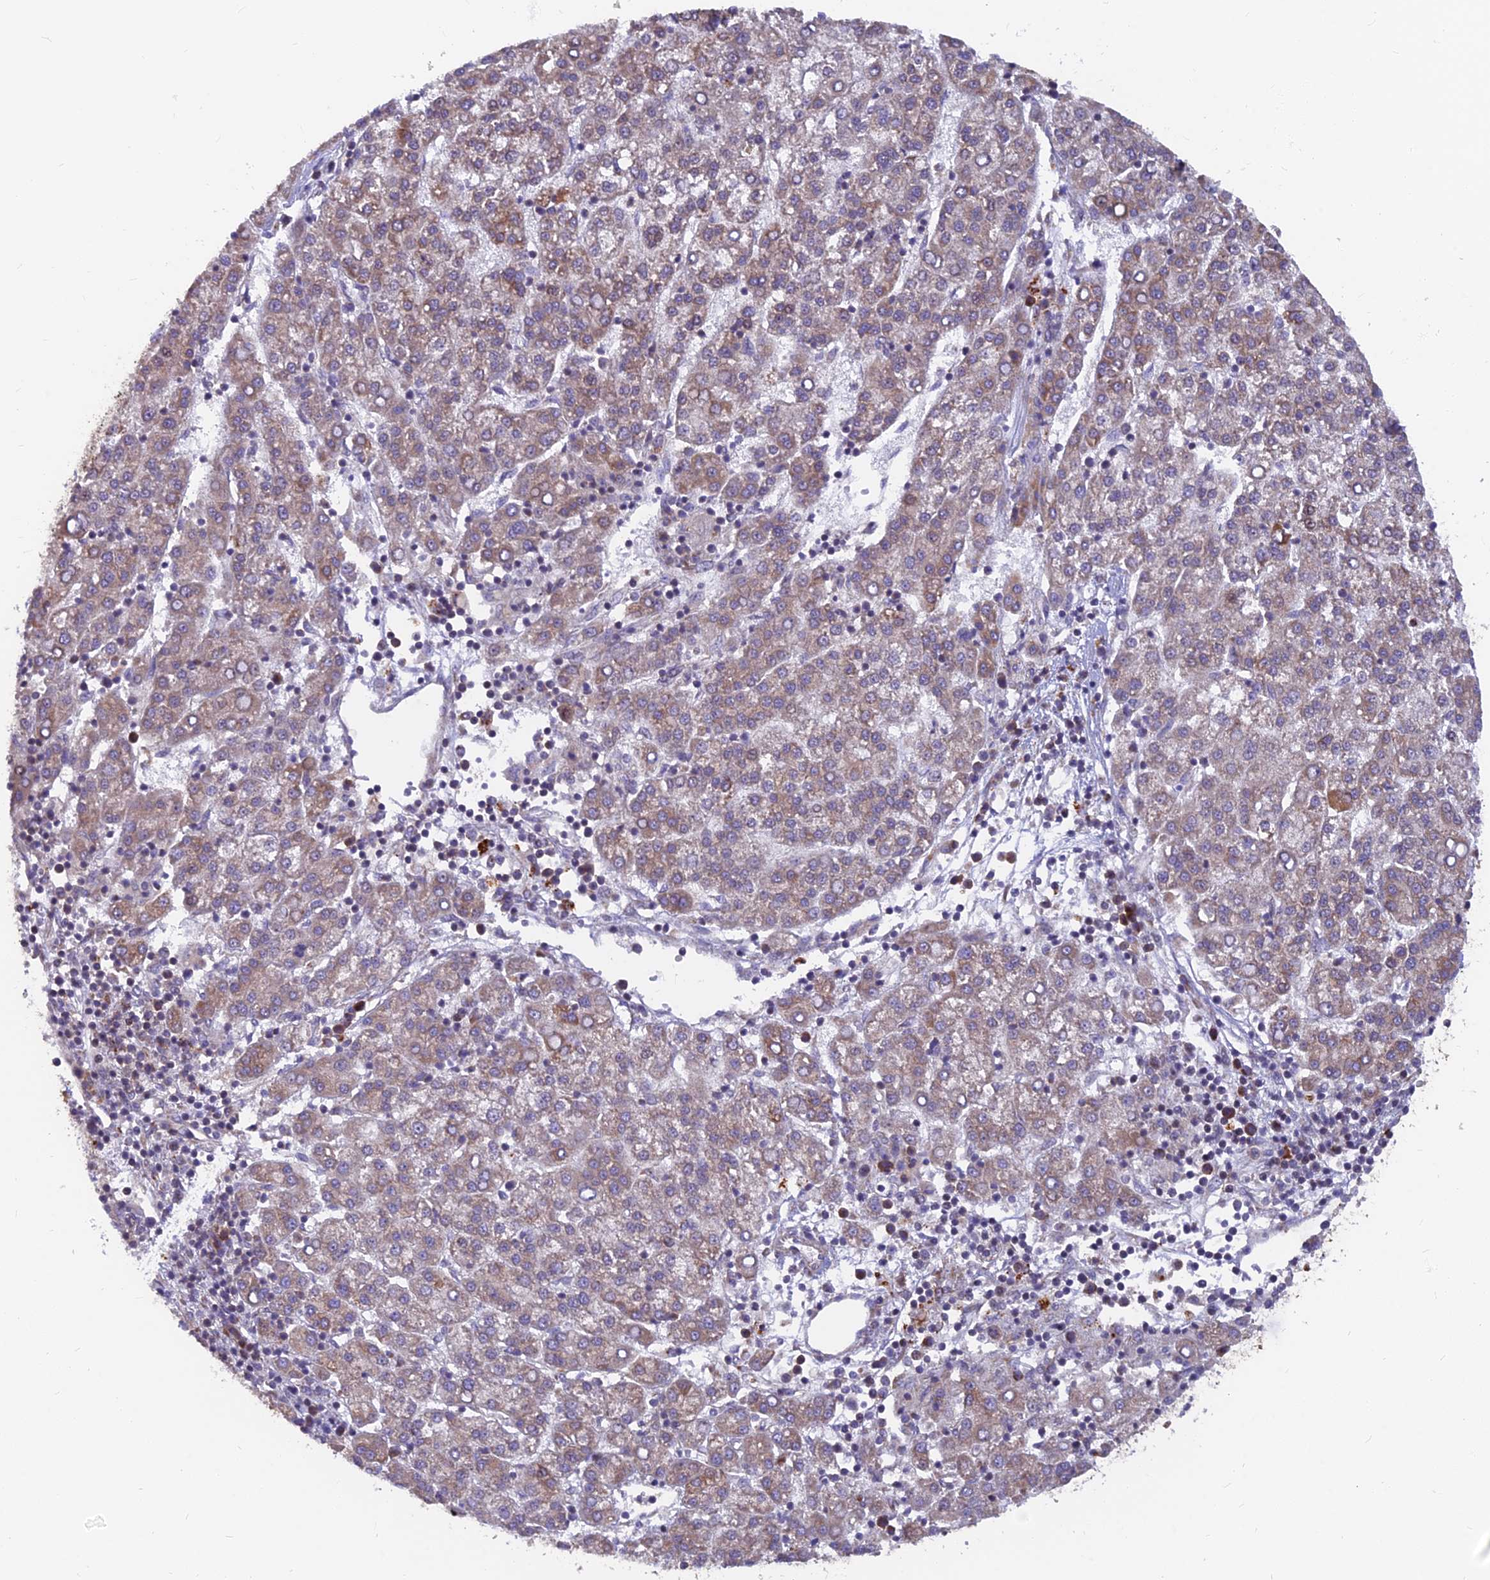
{"staining": {"intensity": "weak", "quantity": "25%-75%", "location": "cytoplasmic/membranous"}, "tissue": "liver cancer", "cell_type": "Tumor cells", "image_type": "cancer", "snomed": [{"axis": "morphology", "description": "Carcinoma, Hepatocellular, NOS"}, {"axis": "topography", "description": "Liver"}], "caption": "Protein analysis of liver cancer tissue displays weak cytoplasmic/membranous staining in about 25%-75% of tumor cells.", "gene": "TBC1D20", "patient": {"sex": "female", "age": 58}}